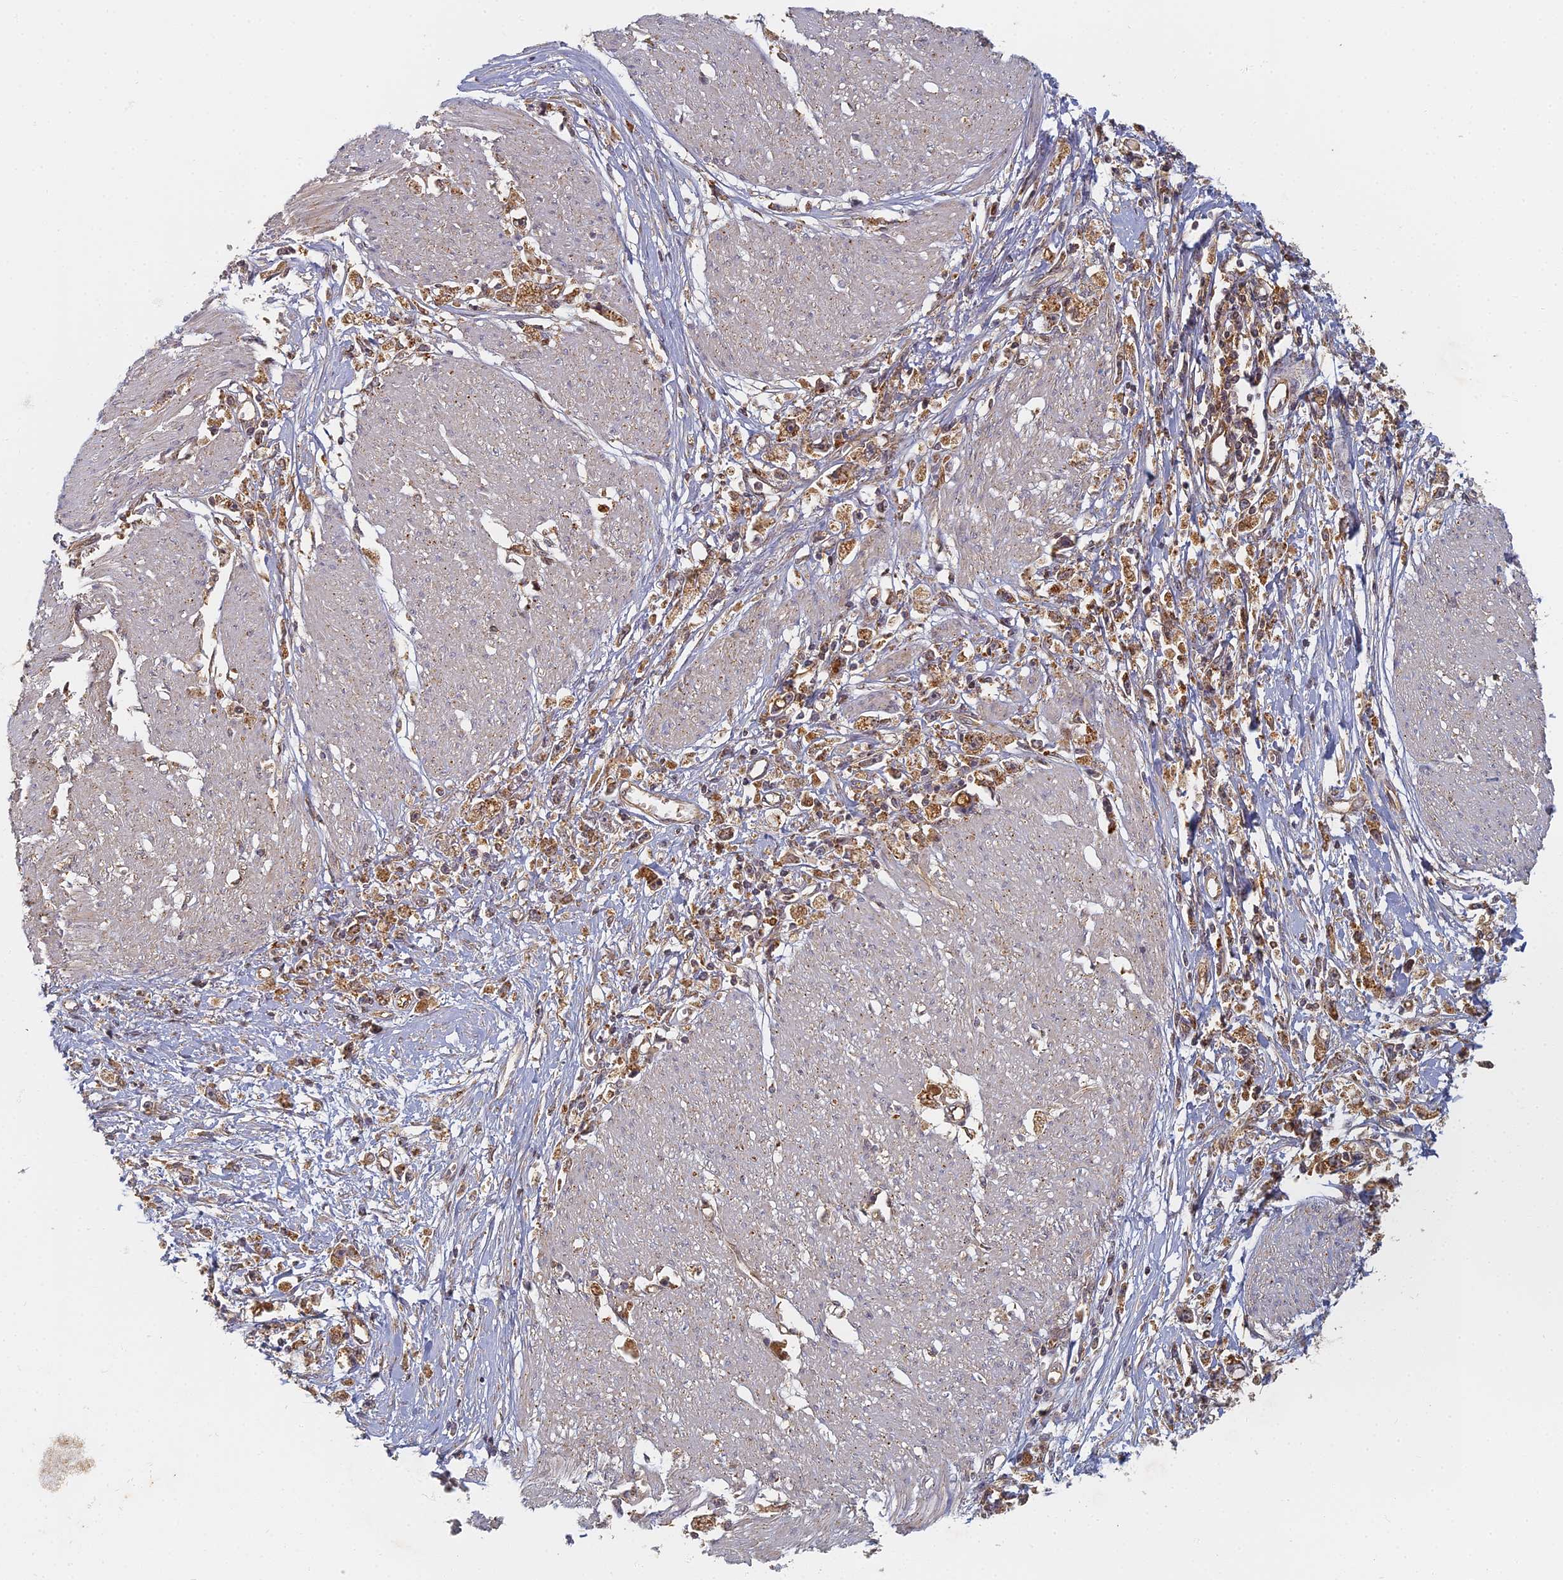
{"staining": {"intensity": "moderate", "quantity": ">75%", "location": "cytoplasmic/membranous"}, "tissue": "stomach cancer", "cell_type": "Tumor cells", "image_type": "cancer", "snomed": [{"axis": "morphology", "description": "Adenocarcinoma, NOS"}, {"axis": "topography", "description": "Stomach"}], "caption": "Protein analysis of stomach adenocarcinoma tissue displays moderate cytoplasmic/membranous positivity in about >75% of tumor cells. The protein of interest is stained brown, and the nuclei are stained in blue (DAB (3,3'-diaminobenzidine) IHC with brightfield microscopy, high magnification).", "gene": "INO80D", "patient": {"sex": "female", "age": 59}}